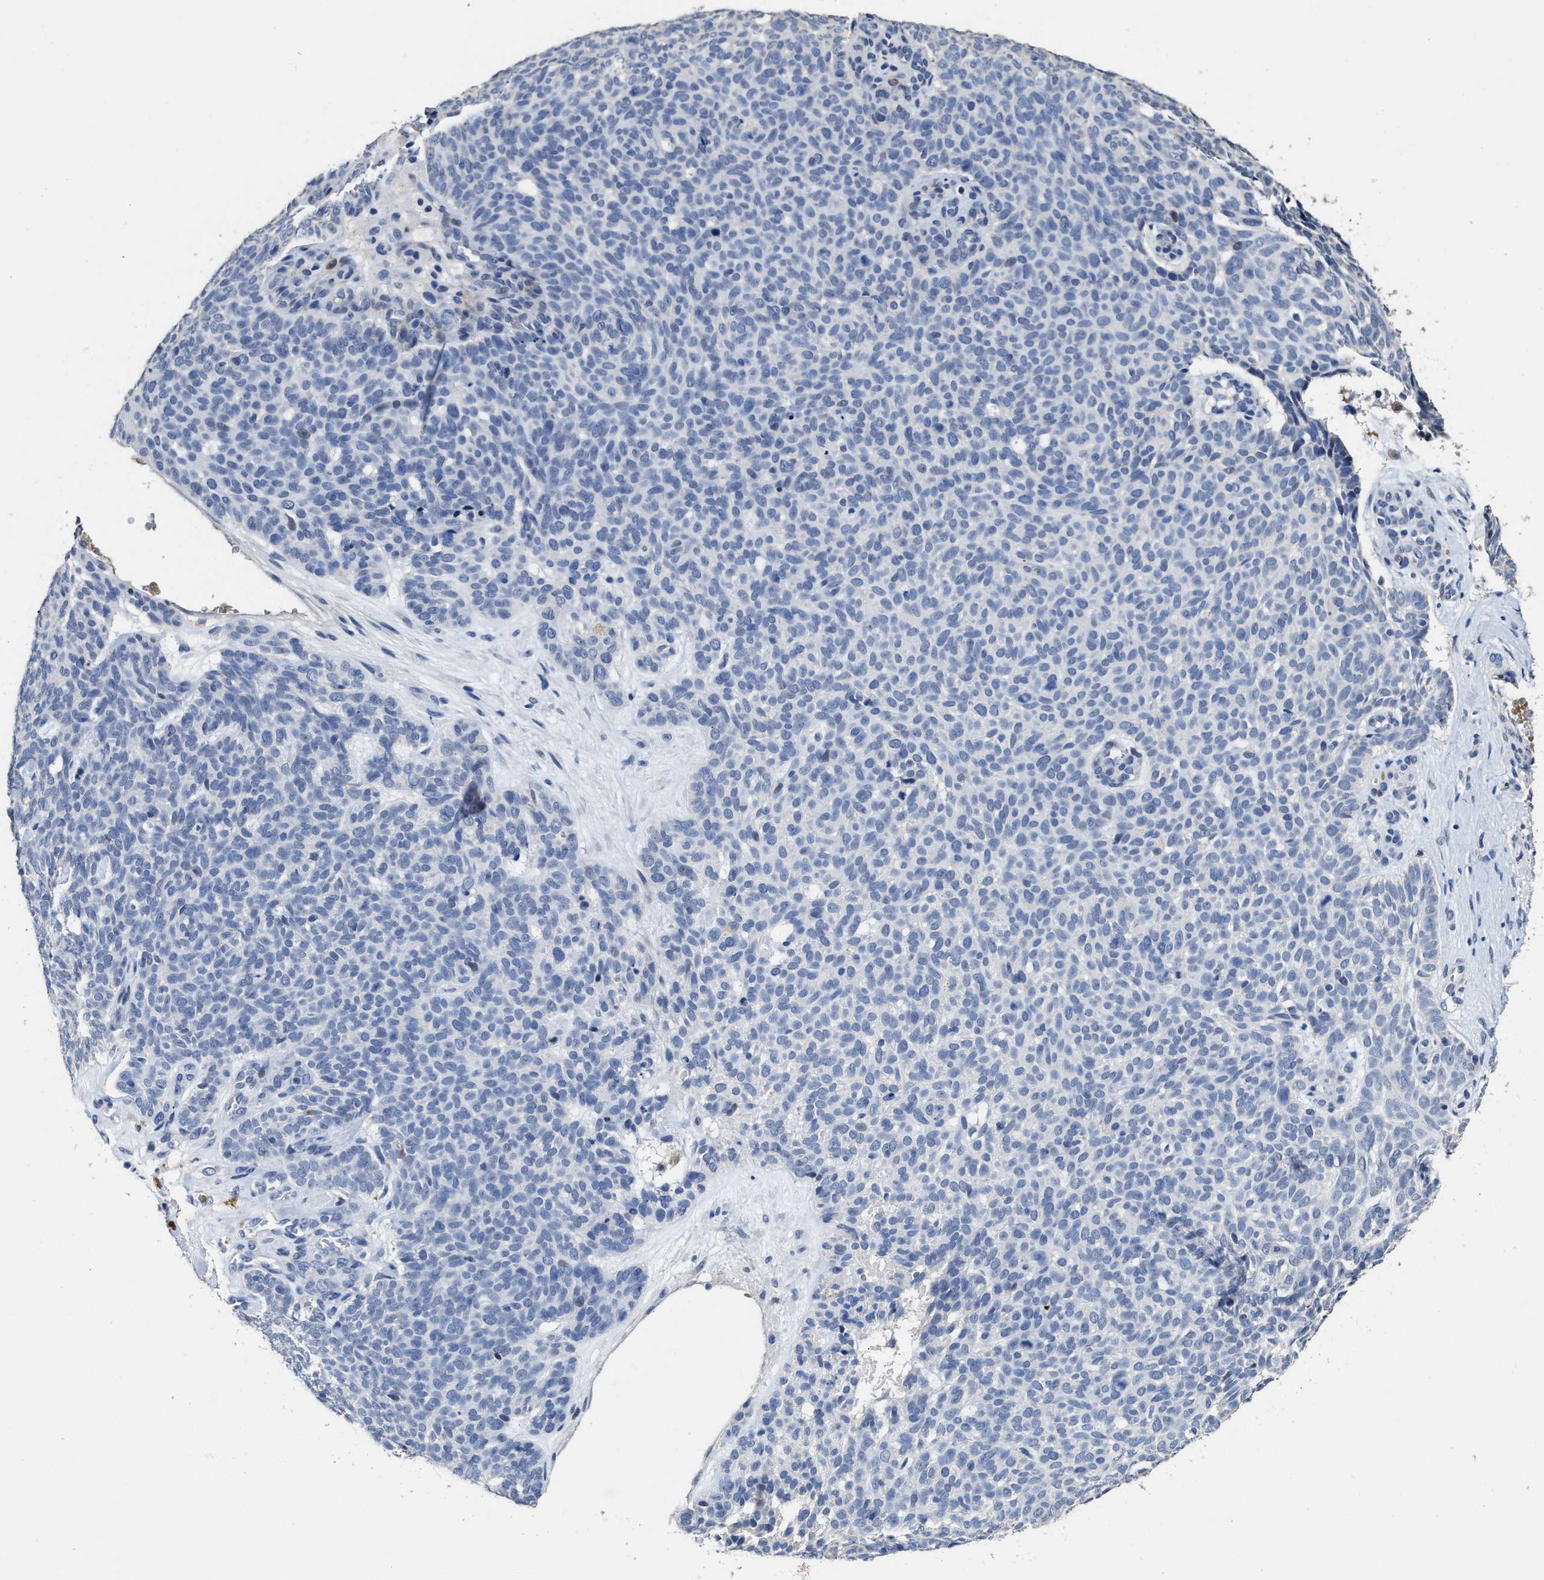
{"staining": {"intensity": "negative", "quantity": "none", "location": "none"}, "tissue": "skin cancer", "cell_type": "Tumor cells", "image_type": "cancer", "snomed": [{"axis": "morphology", "description": "Basal cell carcinoma"}, {"axis": "topography", "description": "Skin"}], "caption": "This is a photomicrograph of immunohistochemistry (IHC) staining of skin cancer (basal cell carcinoma), which shows no staining in tumor cells.", "gene": "ZFAT", "patient": {"sex": "male", "age": 61}}